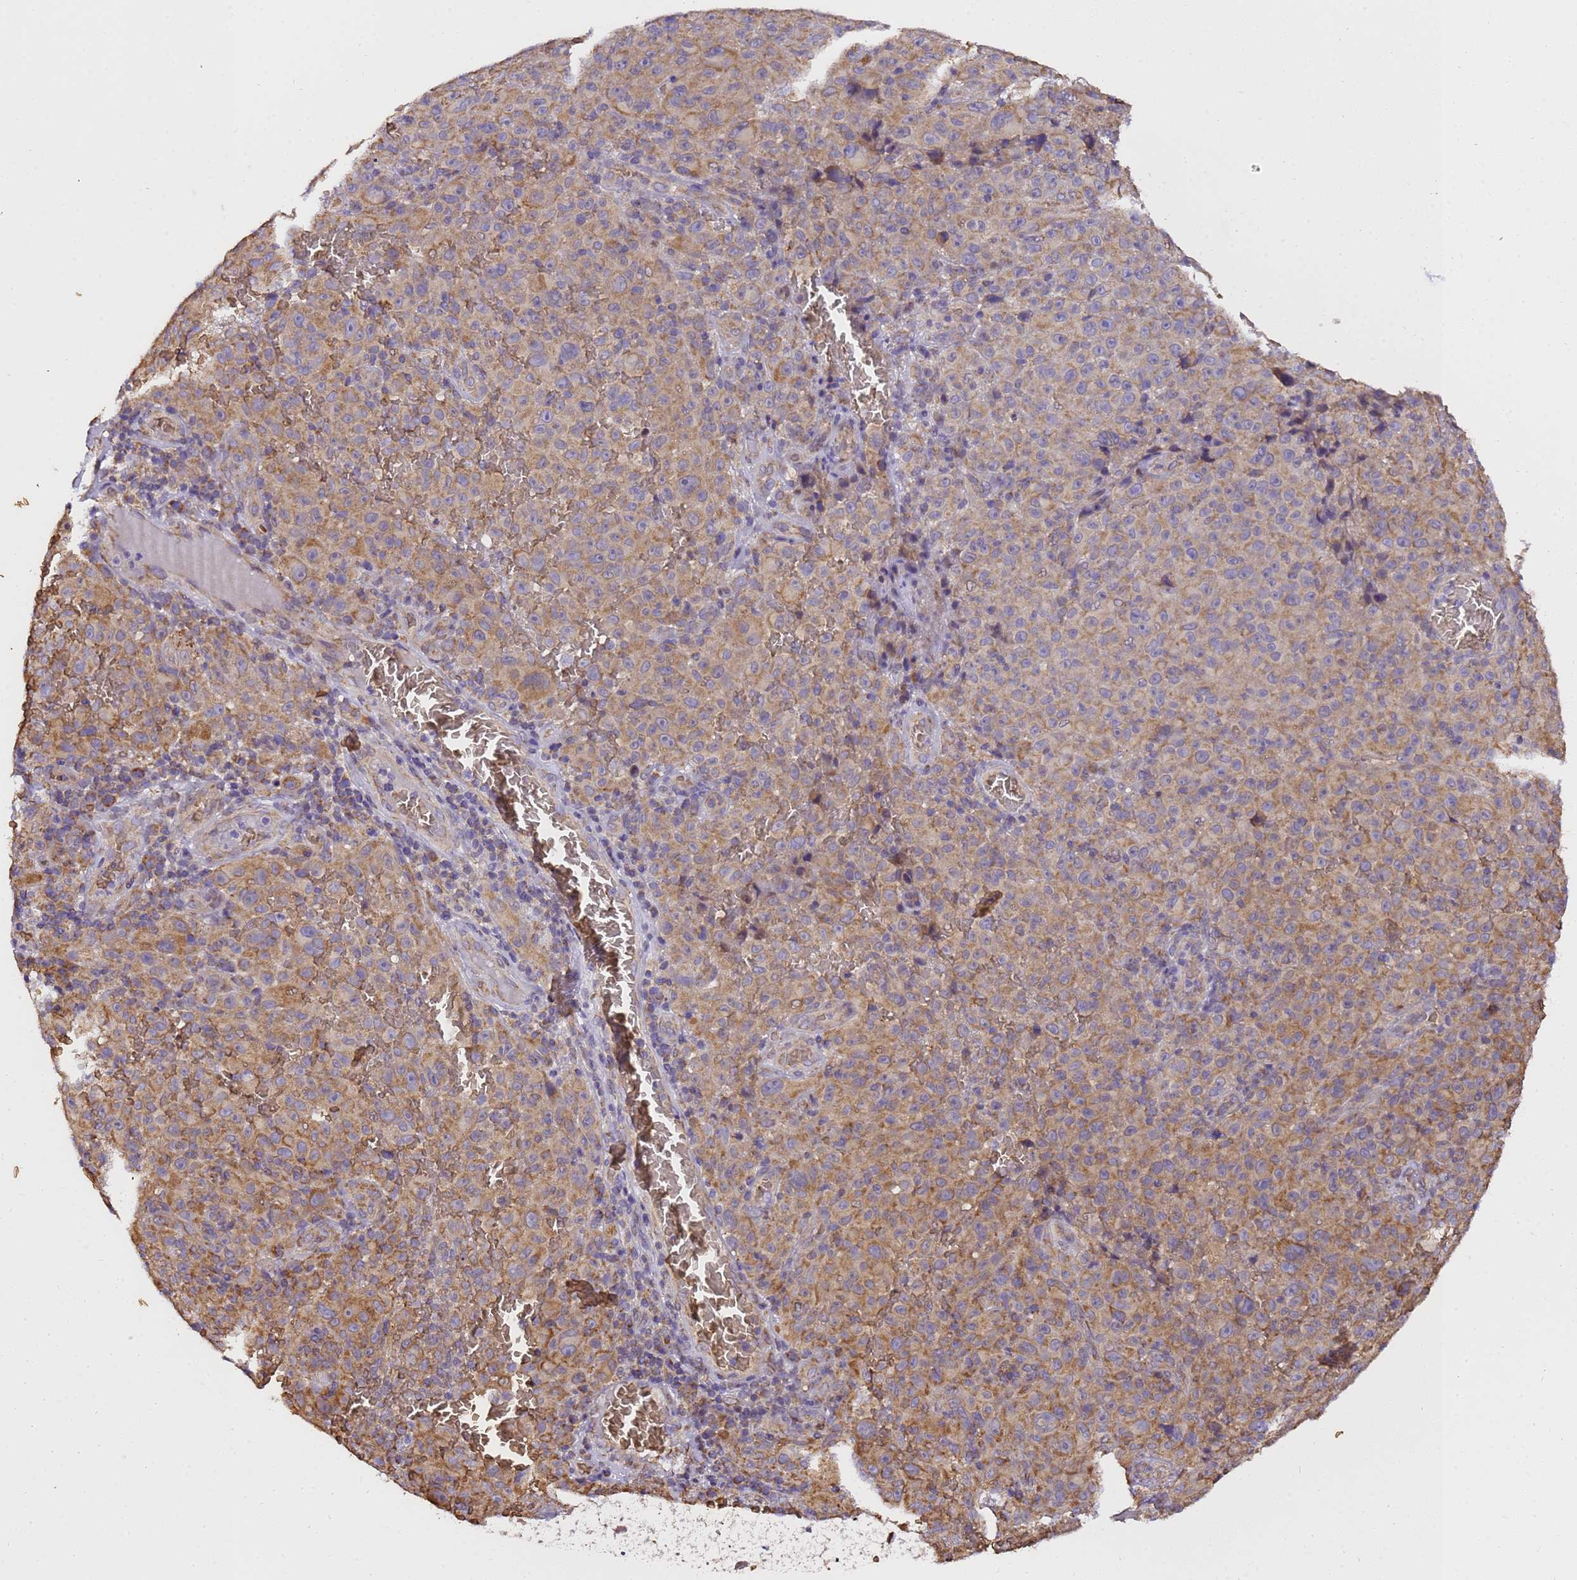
{"staining": {"intensity": "moderate", "quantity": ">75%", "location": "cytoplasmic/membranous"}, "tissue": "melanoma", "cell_type": "Tumor cells", "image_type": "cancer", "snomed": [{"axis": "morphology", "description": "Malignant melanoma, NOS"}, {"axis": "topography", "description": "Skin"}], "caption": "Protein staining reveals moderate cytoplasmic/membranous positivity in approximately >75% of tumor cells in malignant melanoma.", "gene": "LRRIQ1", "patient": {"sex": "female", "age": 82}}